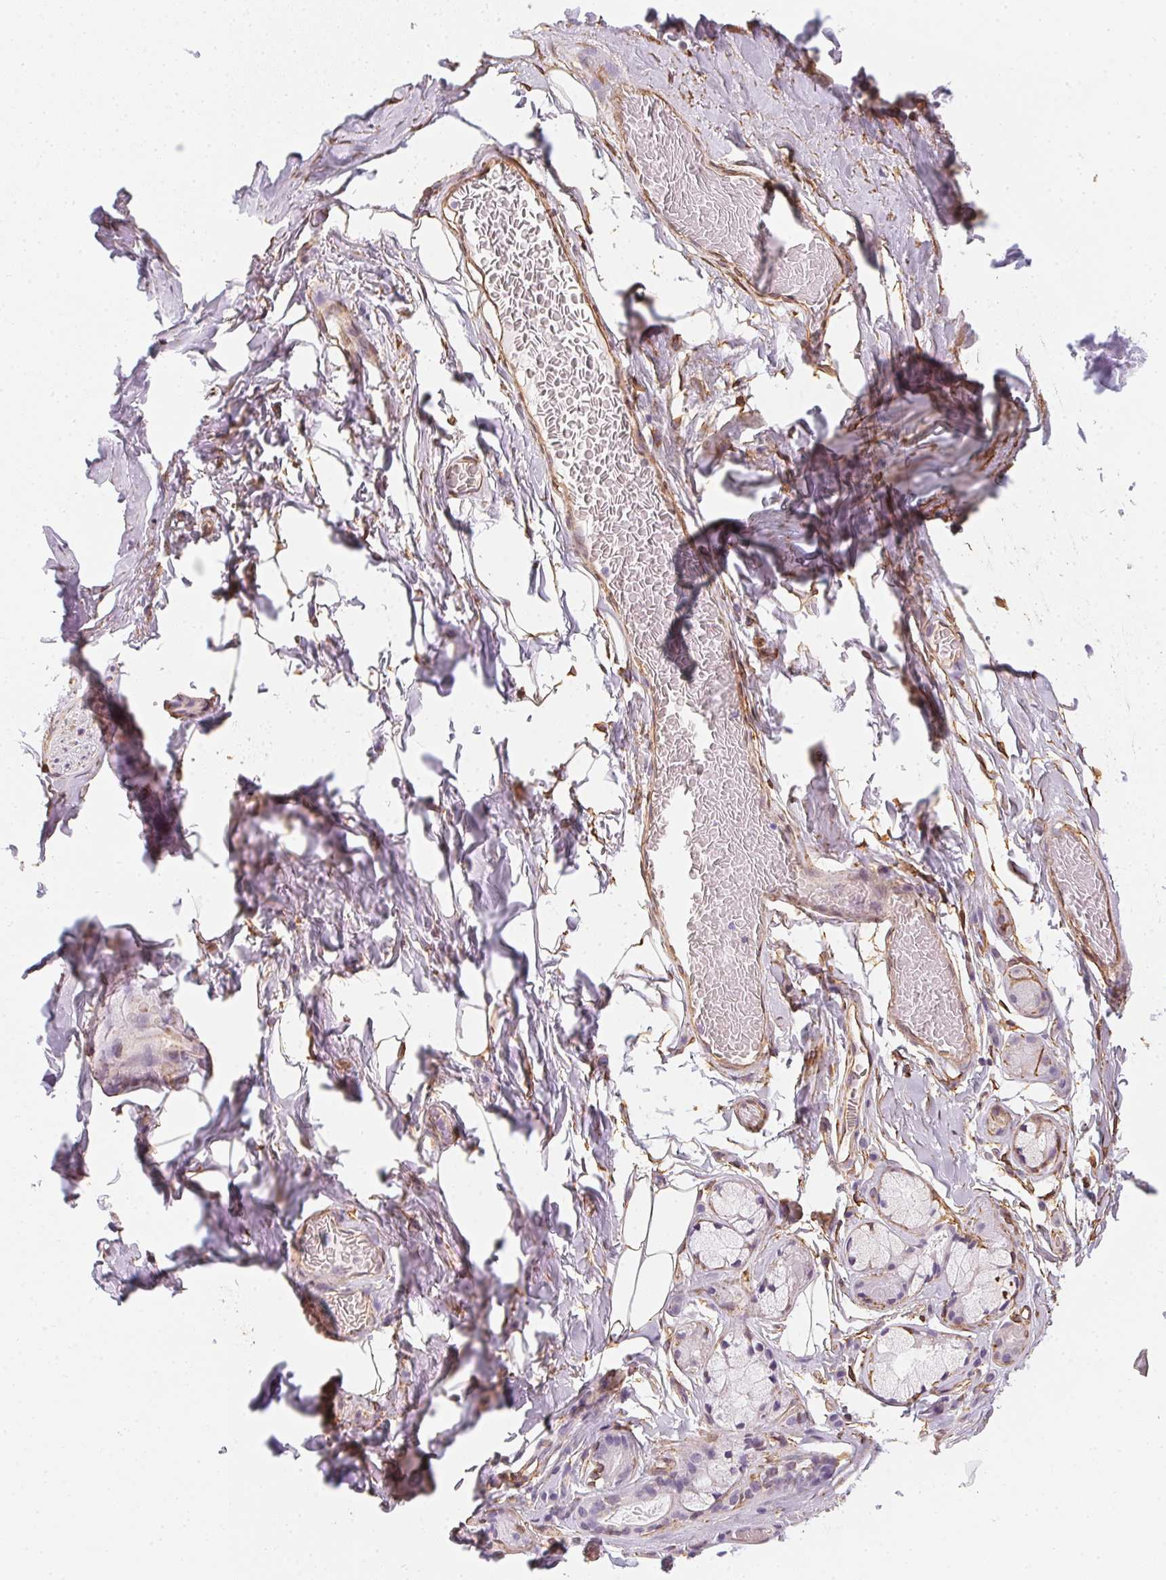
{"staining": {"intensity": "negative", "quantity": "none", "location": "none"}, "tissue": "adipose tissue", "cell_type": "Adipocytes", "image_type": "normal", "snomed": [{"axis": "morphology", "description": "Normal tissue, NOS"}, {"axis": "topography", "description": "Cartilage tissue"}, {"axis": "topography", "description": "Bronchus"}, {"axis": "topography", "description": "Peripheral nerve tissue"}], "caption": "Immunohistochemistry (IHC) micrograph of benign adipose tissue stained for a protein (brown), which exhibits no staining in adipocytes.", "gene": "RSBN1", "patient": {"sex": "male", "age": 67}}